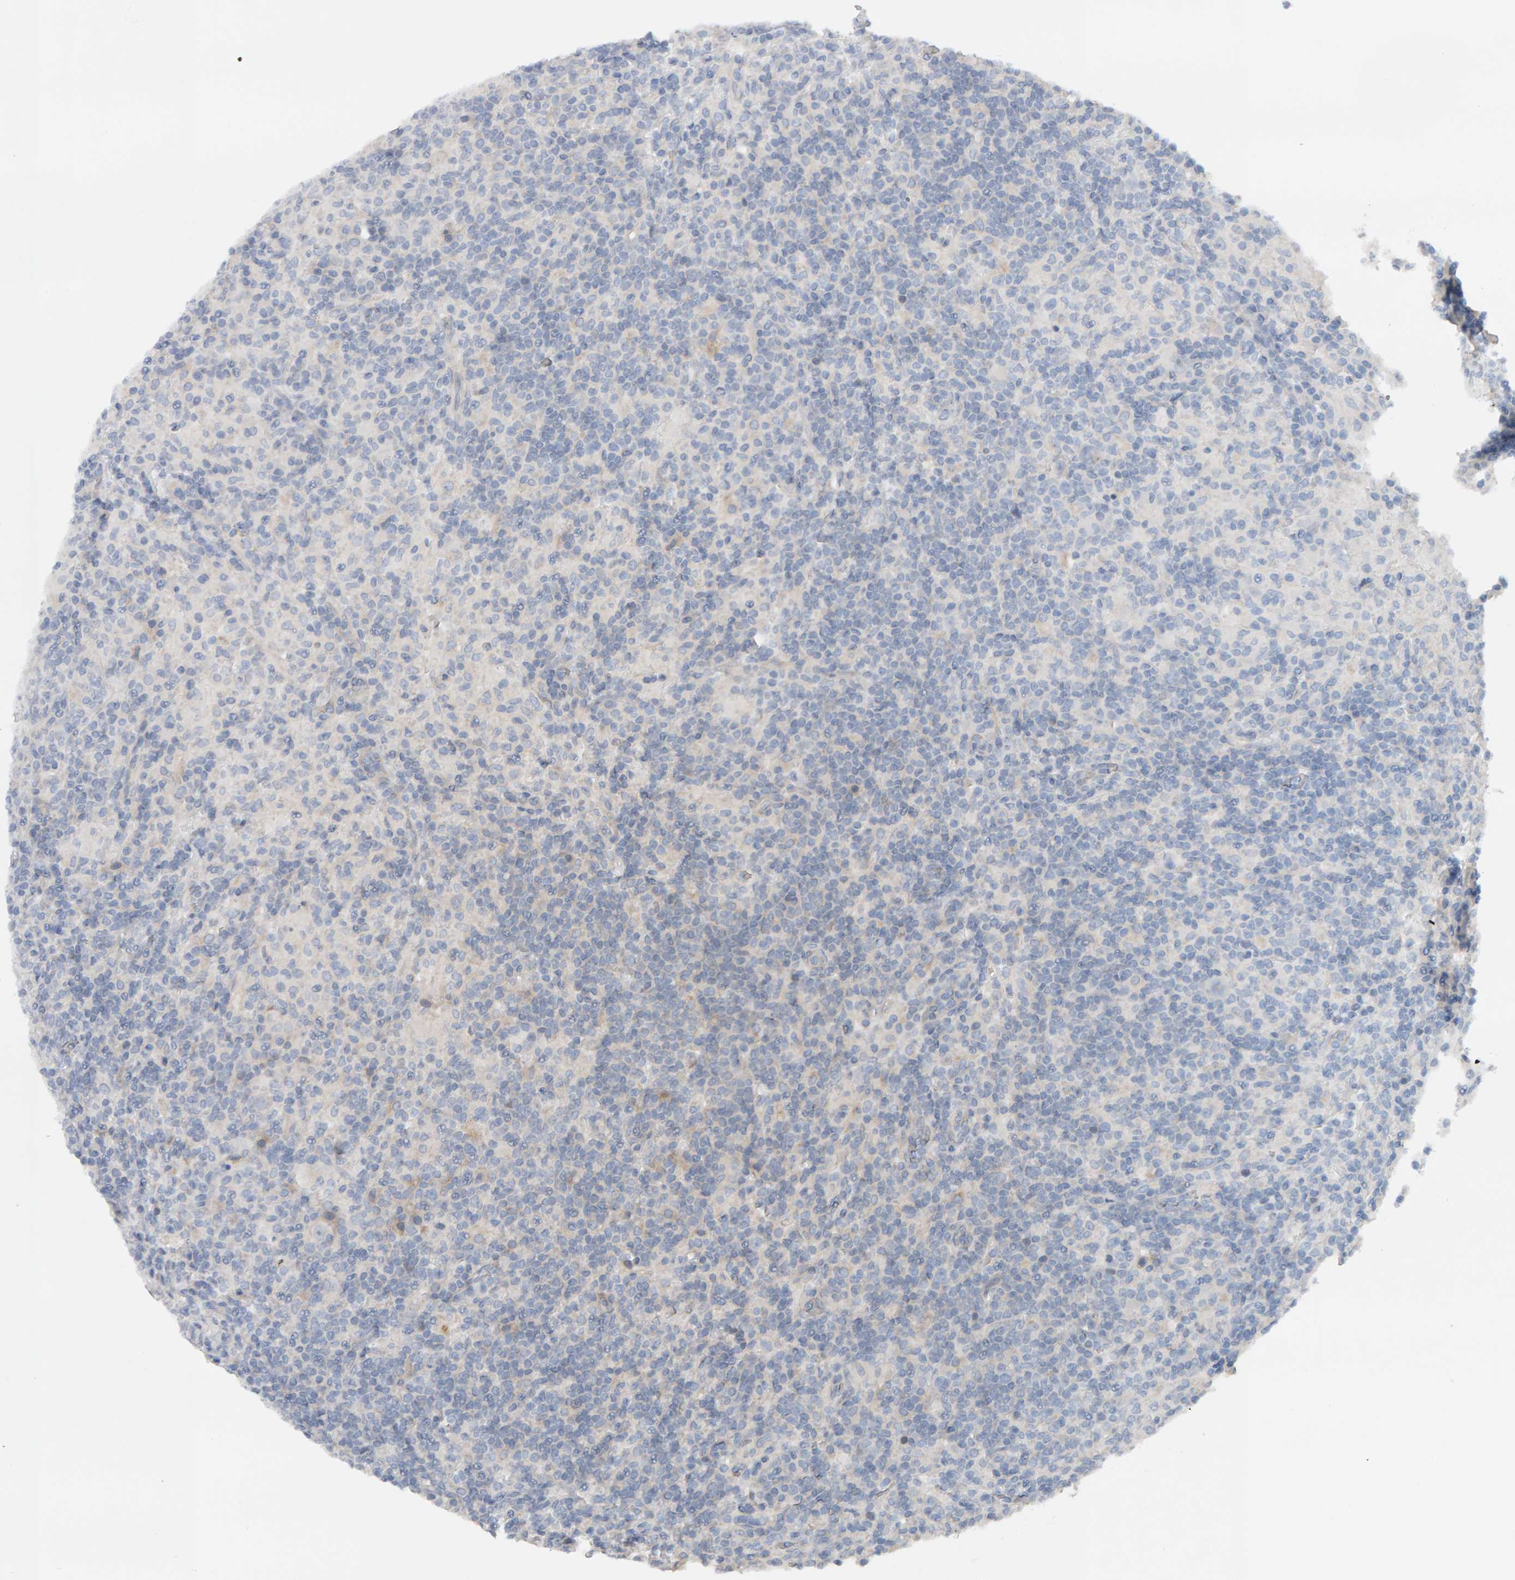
{"staining": {"intensity": "negative", "quantity": "none", "location": "none"}, "tissue": "lymphoma", "cell_type": "Tumor cells", "image_type": "cancer", "snomed": [{"axis": "morphology", "description": "Hodgkin's disease, NOS"}, {"axis": "topography", "description": "Lymph node"}], "caption": "Immunohistochemical staining of human lymphoma exhibits no significant positivity in tumor cells.", "gene": "PPP1R16A", "patient": {"sex": "male", "age": 70}}